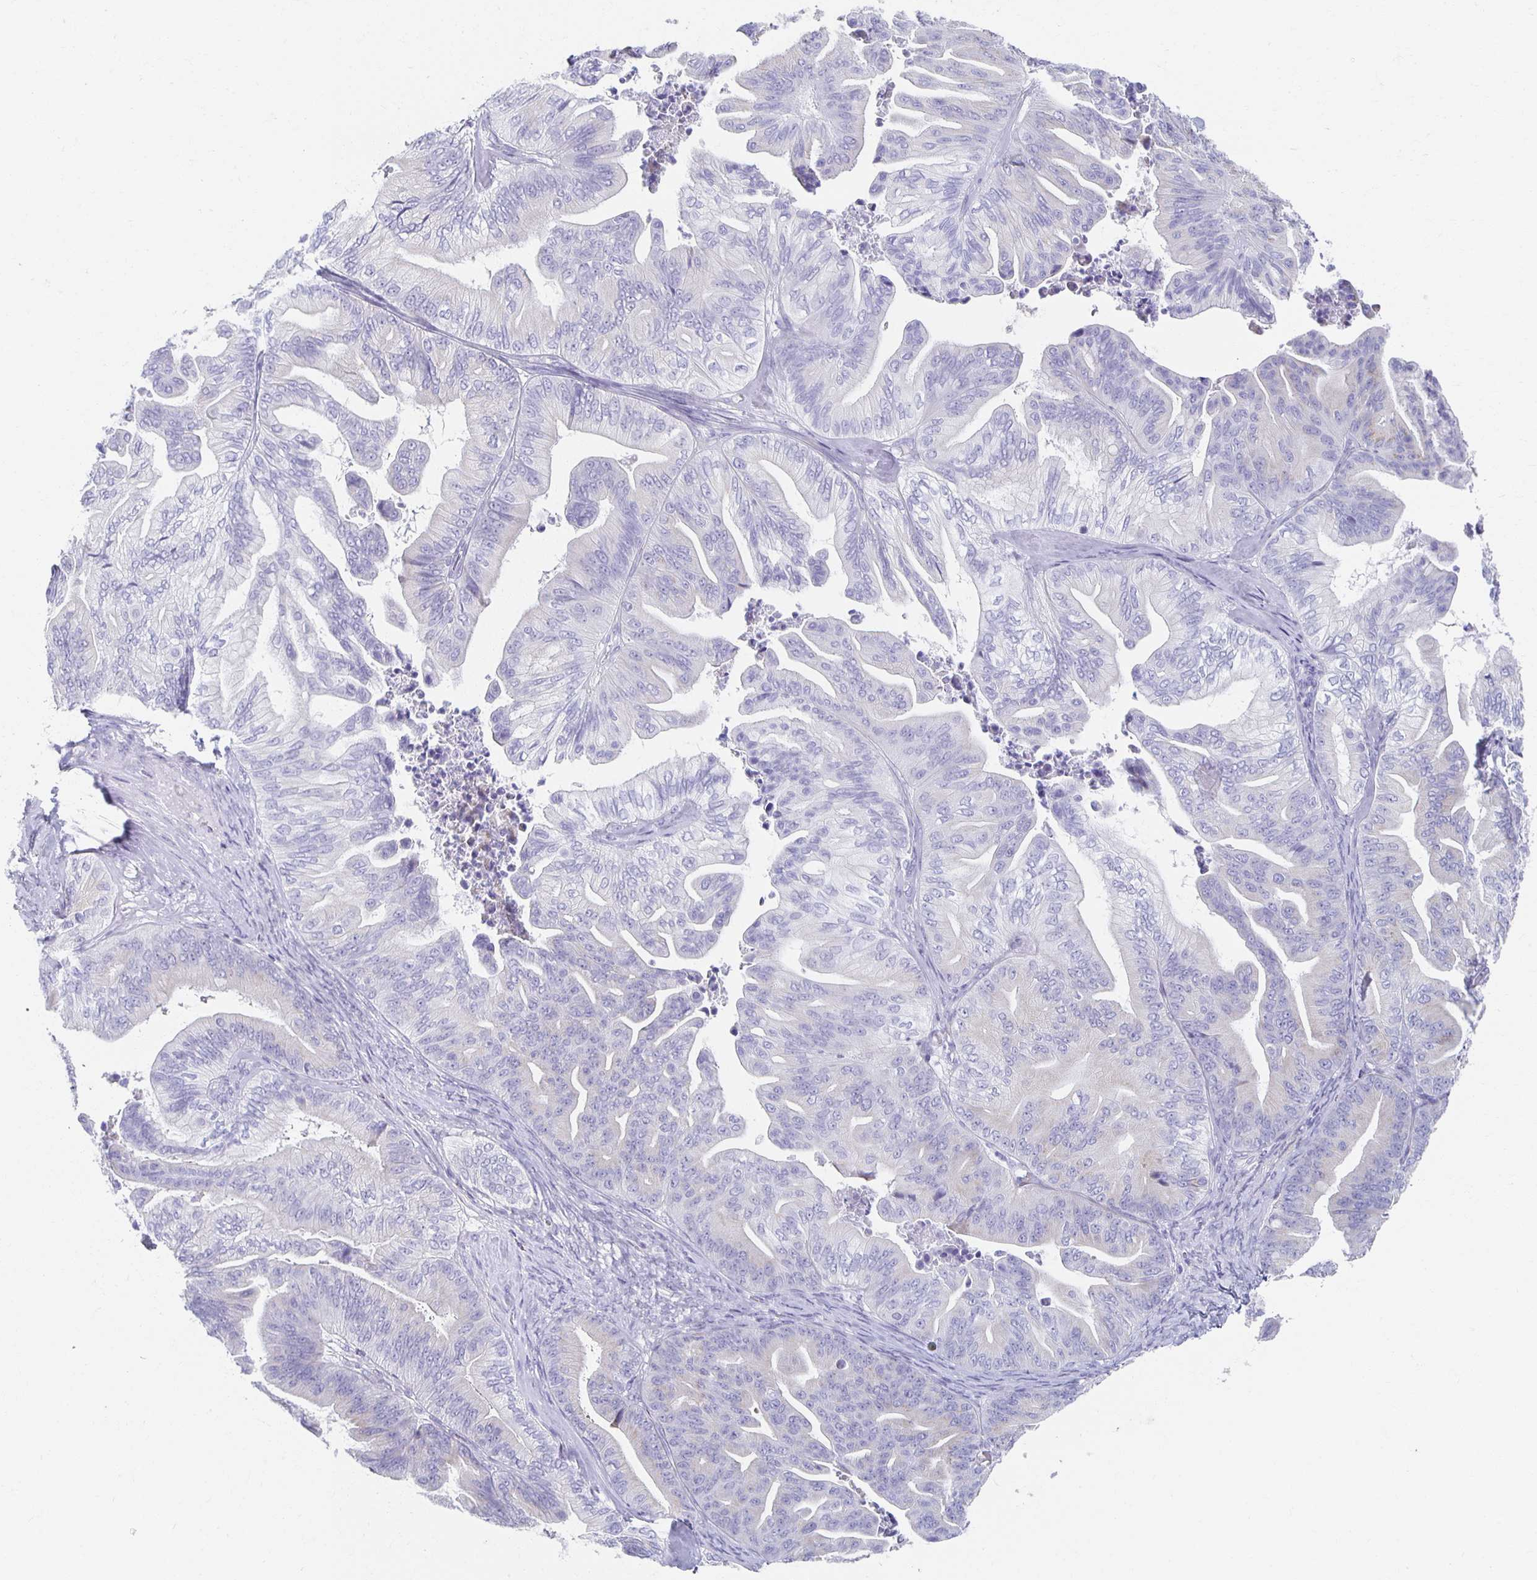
{"staining": {"intensity": "weak", "quantity": "<25%", "location": "cytoplasmic/membranous"}, "tissue": "ovarian cancer", "cell_type": "Tumor cells", "image_type": "cancer", "snomed": [{"axis": "morphology", "description": "Cystadenocarcinoma, mucinous, NOS"}, {"axis": "topography", "description": "Ovary"}], "caption": "Tumor cells are negative for brown protein staining in mucinous cystadenocarcinoma (ovarian).", "gene": "TEX44", "patient": {"sex": "female", "age": 67}}